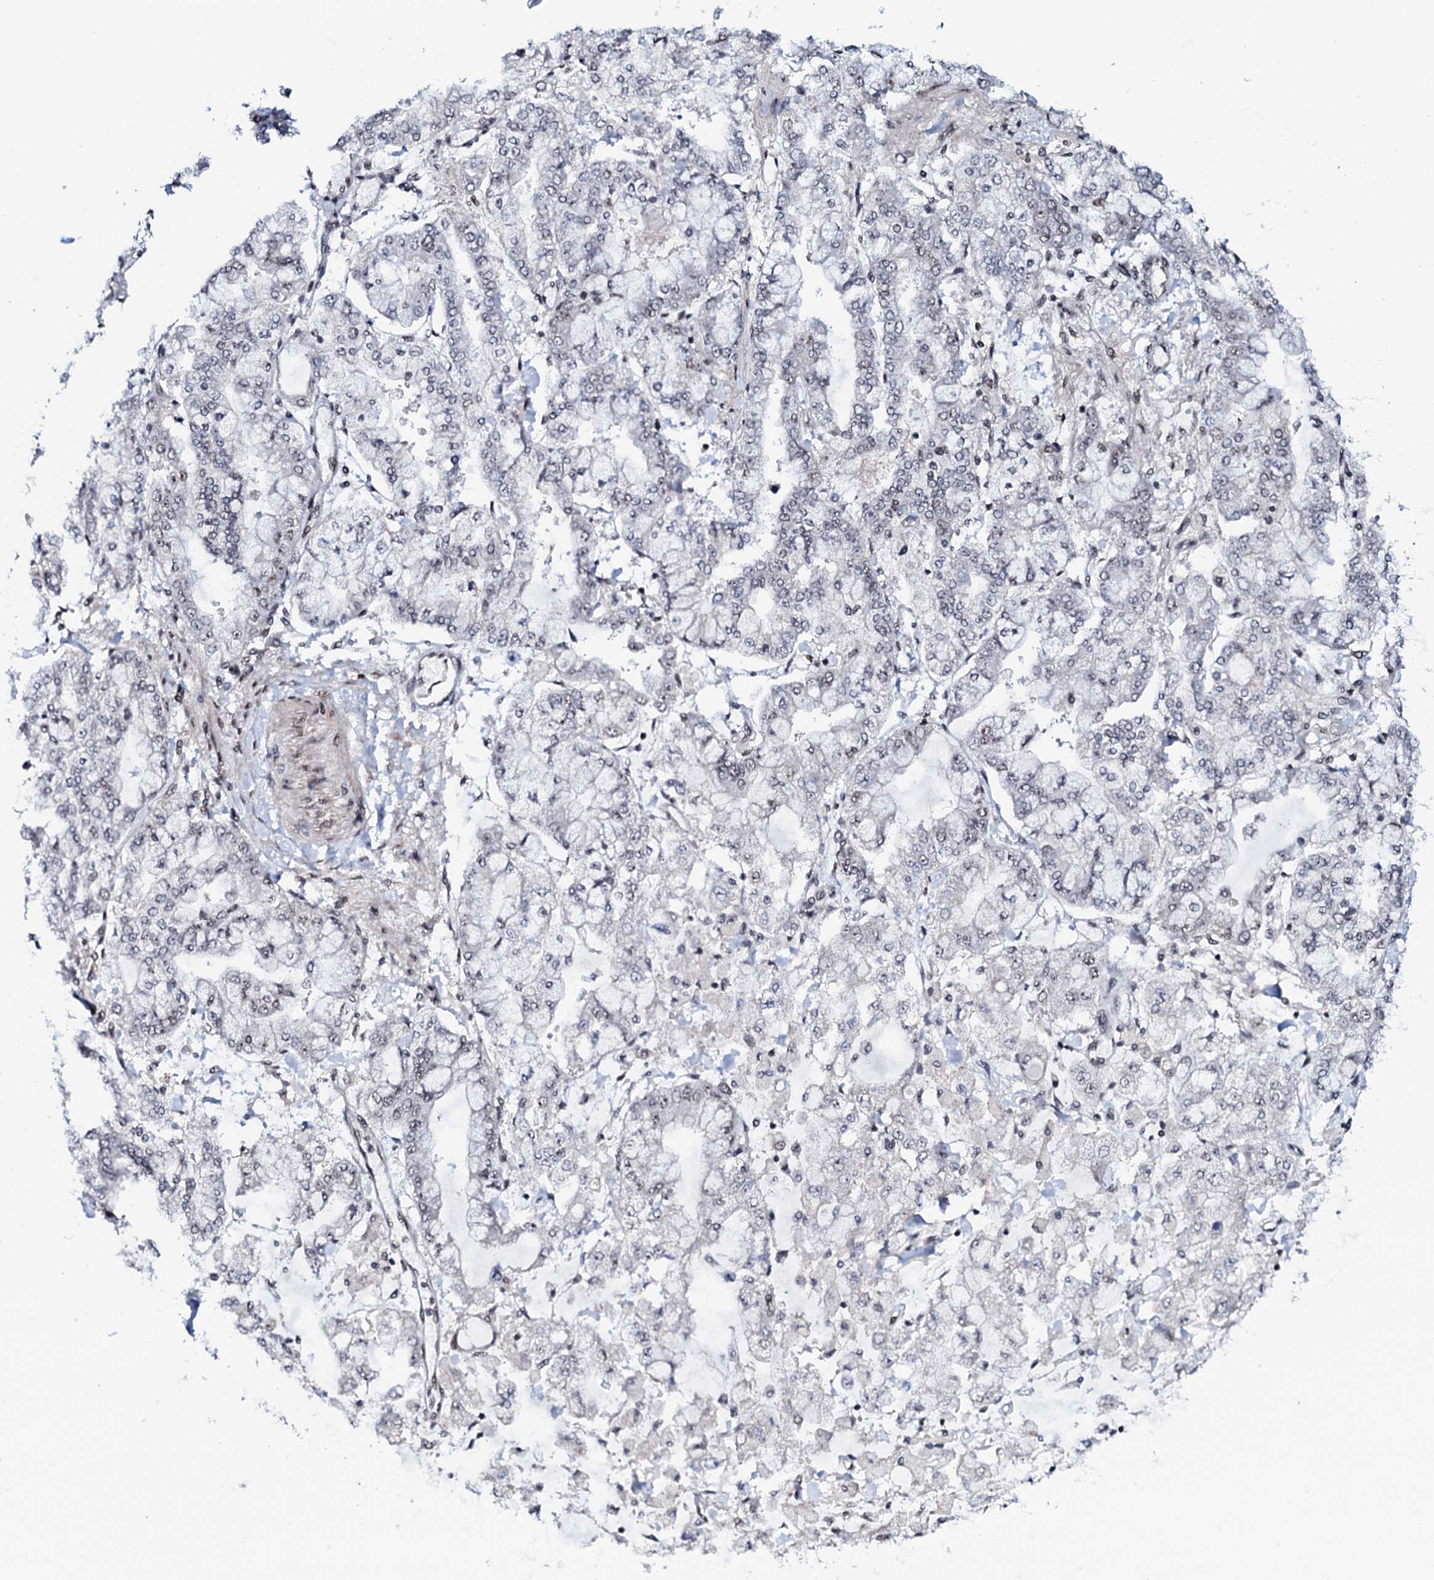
{"staining": {"intensity": "weak", "quantity": "<25%", "location": "nuclear"}, "tissue": "stomach cancer", "cell_type": "Tumor cells", "image_type": "cancer", "snomed": [{"axis": "morphology", "description": "Normal tissue, NOS"}, {"axis": "morphology", "description": "Adenocarcinoma, NOS"}, {"axis": "topography", "description": "Stomach, upper"}, {"axis": "topography", "description": "Stomach"}], "caption": "A histopathology image of stomach cancer stained for a protein displays no brown staining in tumor cells.", "gene": "PRPF18", "patient": {"sex": "male", "age": 76}}